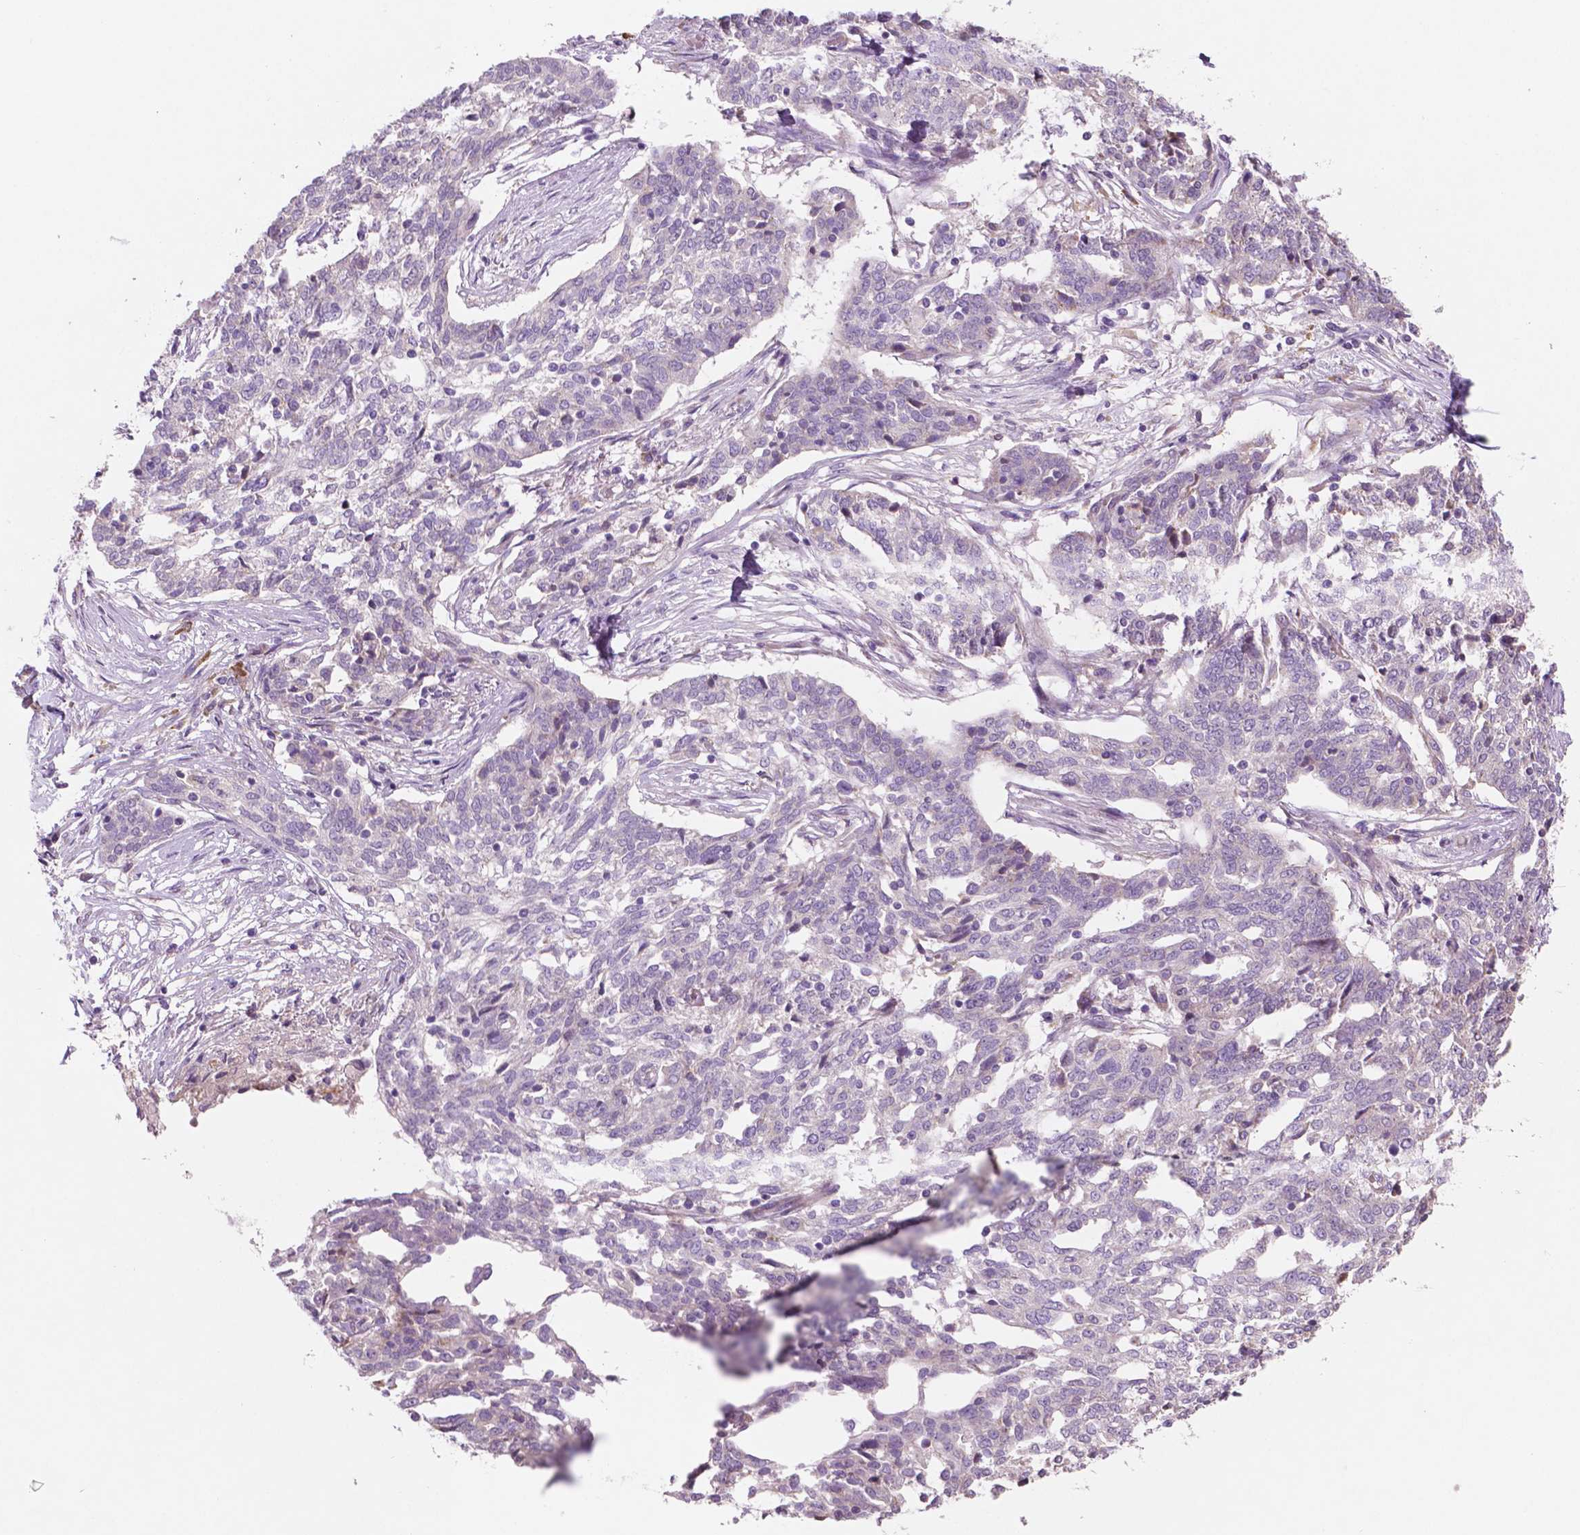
{"staining": {"intensity": "negative", "quantity": "none", "location": "none"}, "tissue": "ovarian cancer", "cell_type": "Tumor cells", "image_type": "cancer", "snomed": [{"axis": "morphology", "description": "Cystadenocarcinoma, serous, NOS"}, {"axis": "topography", "description": "Ovary"}], "caption": "There is no significant staining in tumor cells of ovarian serous cystadenocarcinoma. Brightfield microscopy of immunohistochemistry (IHC) stained with DAB (3,3'-diaminobenzidine) (brown) and hematoxylin (blue), captured at high magnification.", "gene": "LRP1B", "patient": {"sex": "female", "age": 67}}